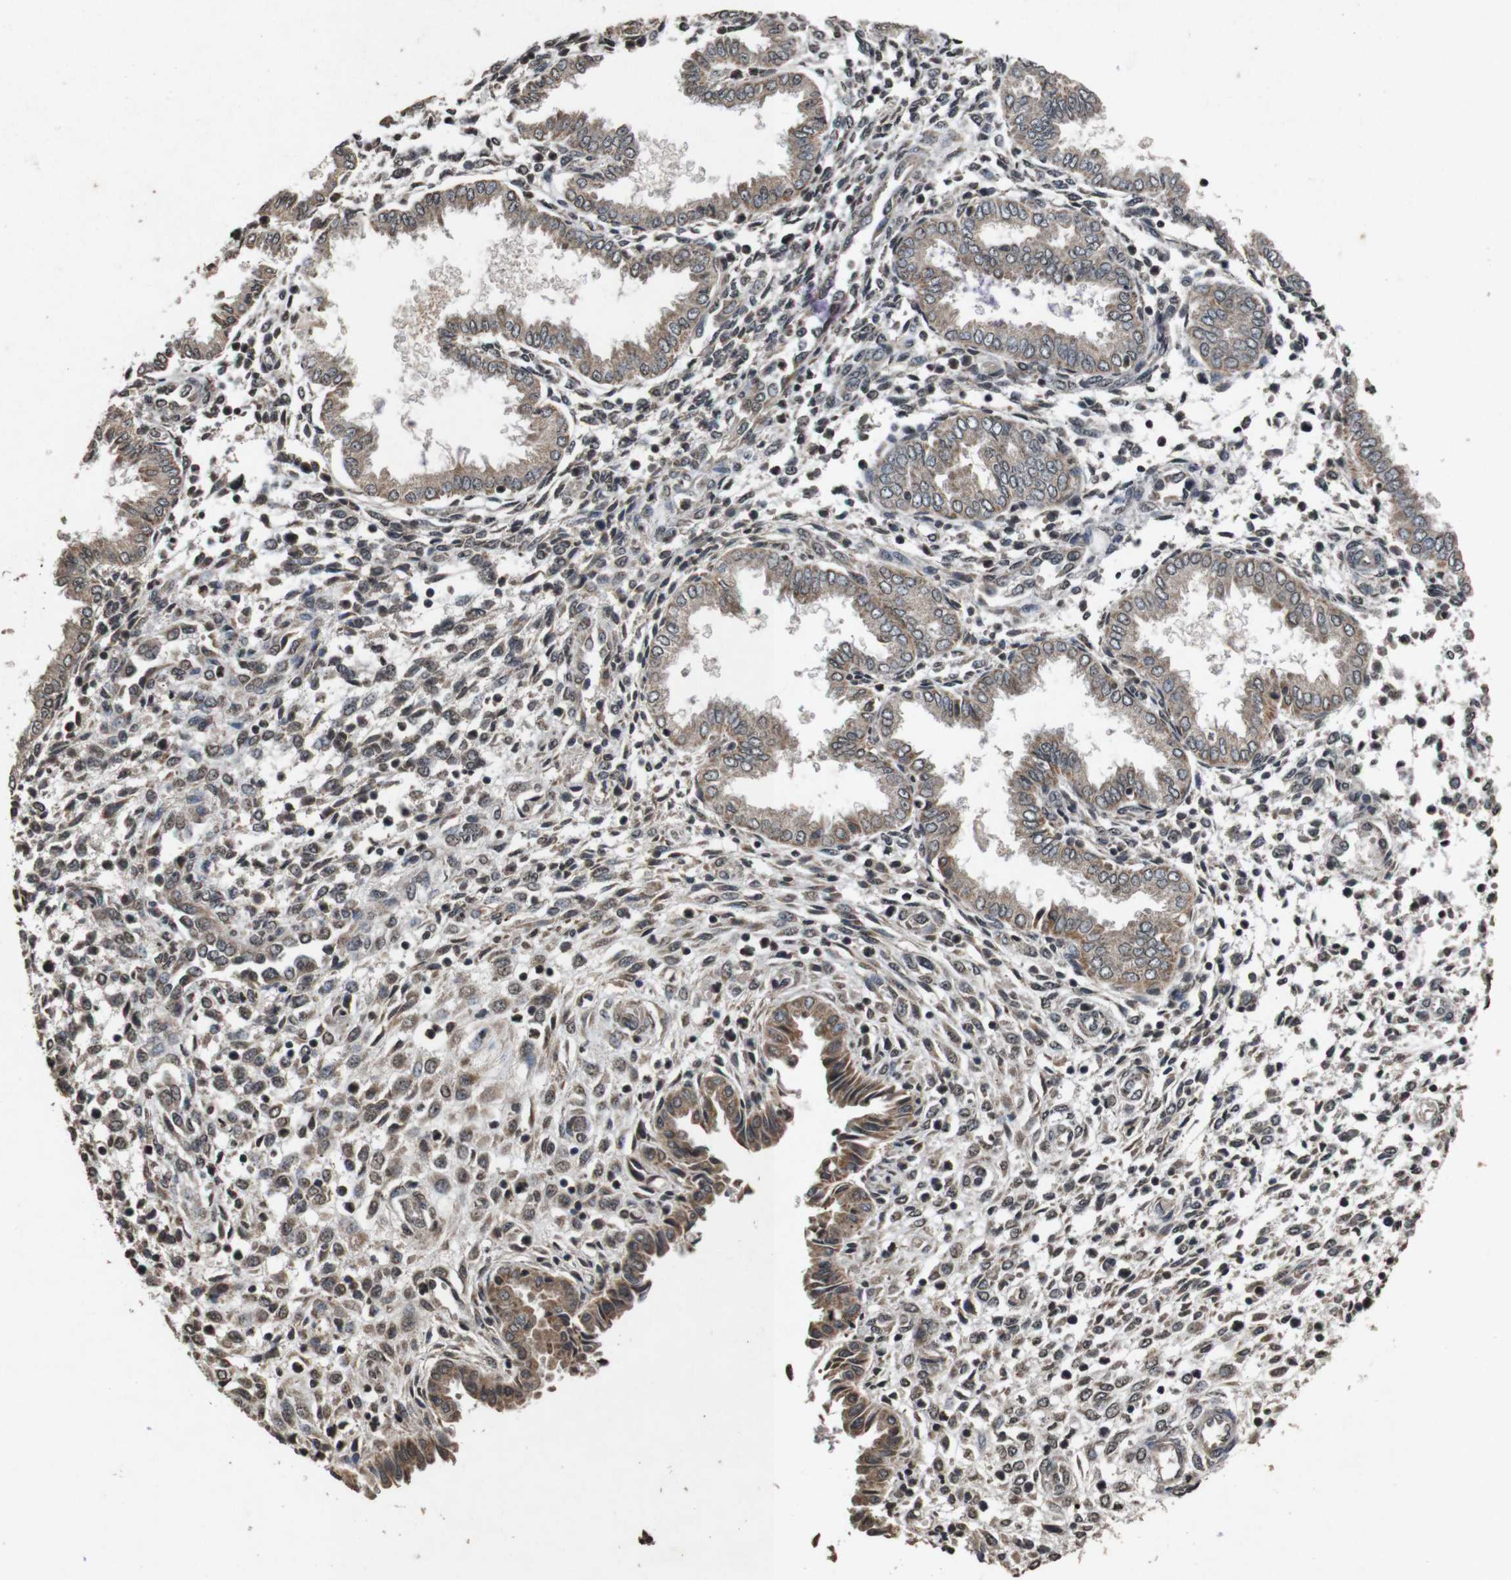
{"staining": {"intensity": "weak", "quantity": "25%-75%", "location": "cytoplasmic/membranous"}, "tissue": "endometrium", "cell_type": "Cells in endometrial stroma", "image_type": "normal", "snomed": [{"axis": "morphology", "description": "Normal tissue, NOS"}, {"axis": "topography", "description": "Endometrium"}], "caption": "This is an image of immunohistochemistry (IHC) staining of benign endometrium, which shows weak staining in the cytoplasmic/membranous of cells in endometrial stroma.", "gene": "SORL1", "patient": {"sex": "female", "age": 33}}